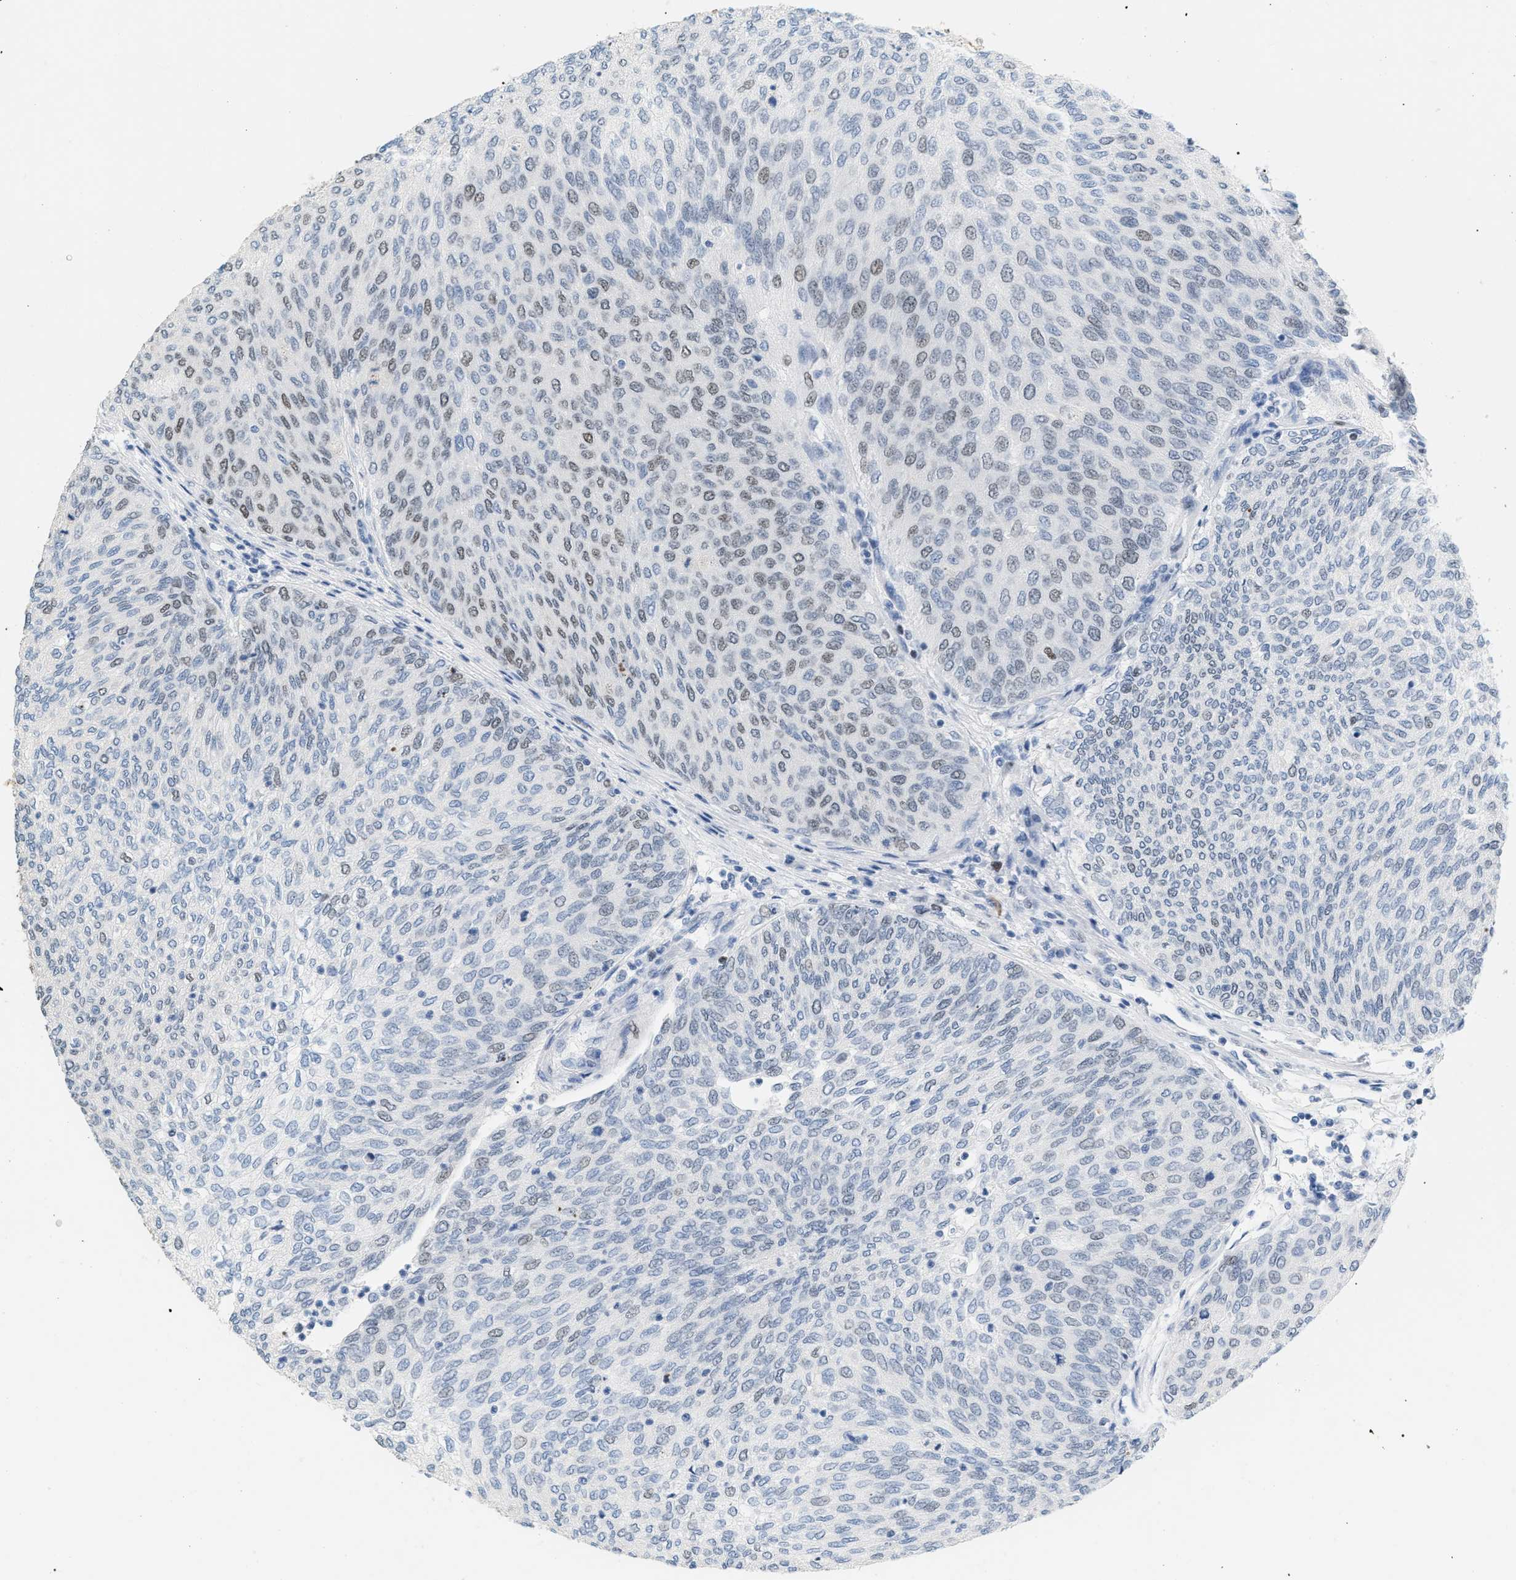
{"staining": {"intensity": "weak", "quantity": "<25%", "location": "nuclear"}, "tissue": "urothelial cancer", "cell_type": "Tumor cells", "image_type": "cancer", "snomed": [{"axis": "morphology", "description": "Urothelial carcinoma, Low grade"}, {"axis": "topography", "description": "Urinary bladder"}], "caption": "The histopathology image exhibits no significant expression in tumor cells of low-grade urothelial carcinoma.", "gene": "MCM7", "patient": {"sex": "female", "age": 79}}